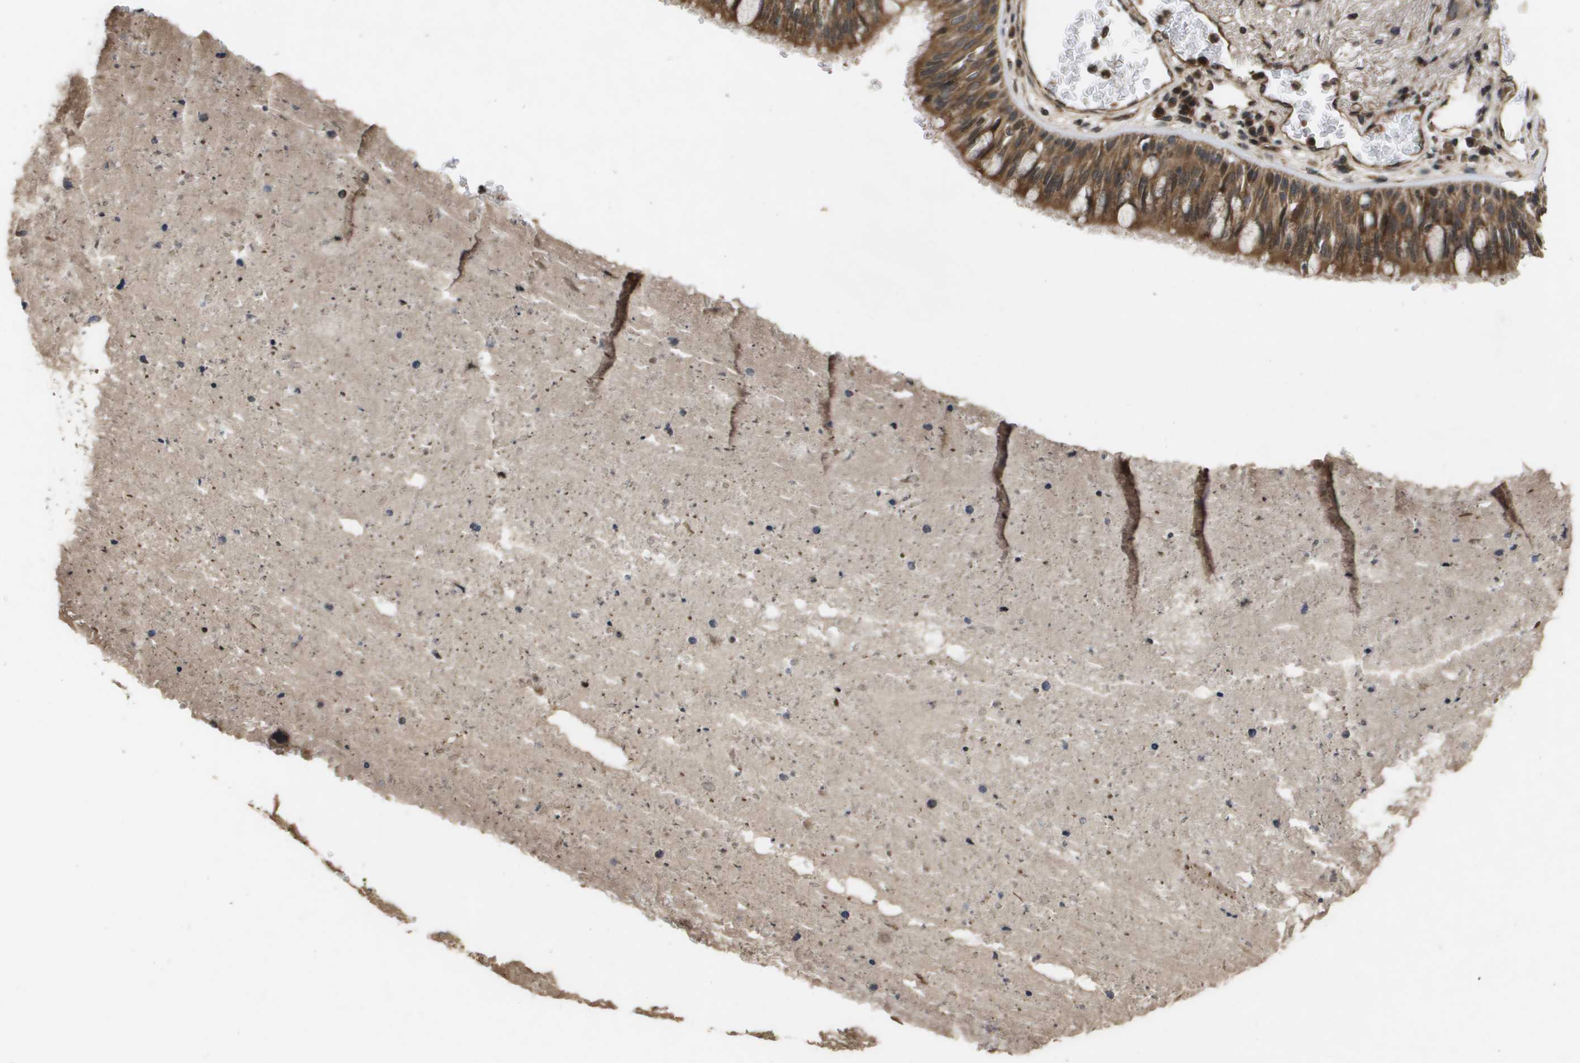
{"staining": {"intensity": "strong", "quantity": ">75%", "location": "cytoplasmic/membranous,nuclear"}, "tissue": "bronchus", "cell_type": "Respiratory epithelial cells", "image_type": "normal", "snomed": [{"axis": "morphology", "description": "Normal tissue, NOS"}, {"axis": "morphology", "description": "Adenocarcinoma, NOS"}, {"axis": "morphology", "description": "Adenocarcinoma, metastatic, NOS"}, {"axis": "topography", "description": "Lymph node"}, {"axis": "topography", "description": "Bronchus"}, {"axis": "topography", "description": "Lung"}], "caption": "Protein expression by immunohistochemistry shows strong cytoplasmic/membranous,nuclear positivity in about >75% of respiratory epithelial cells in unremarkable bronchus.", "gene": "SPTLC1", "patient": {"sex": "female", "age": 54}}